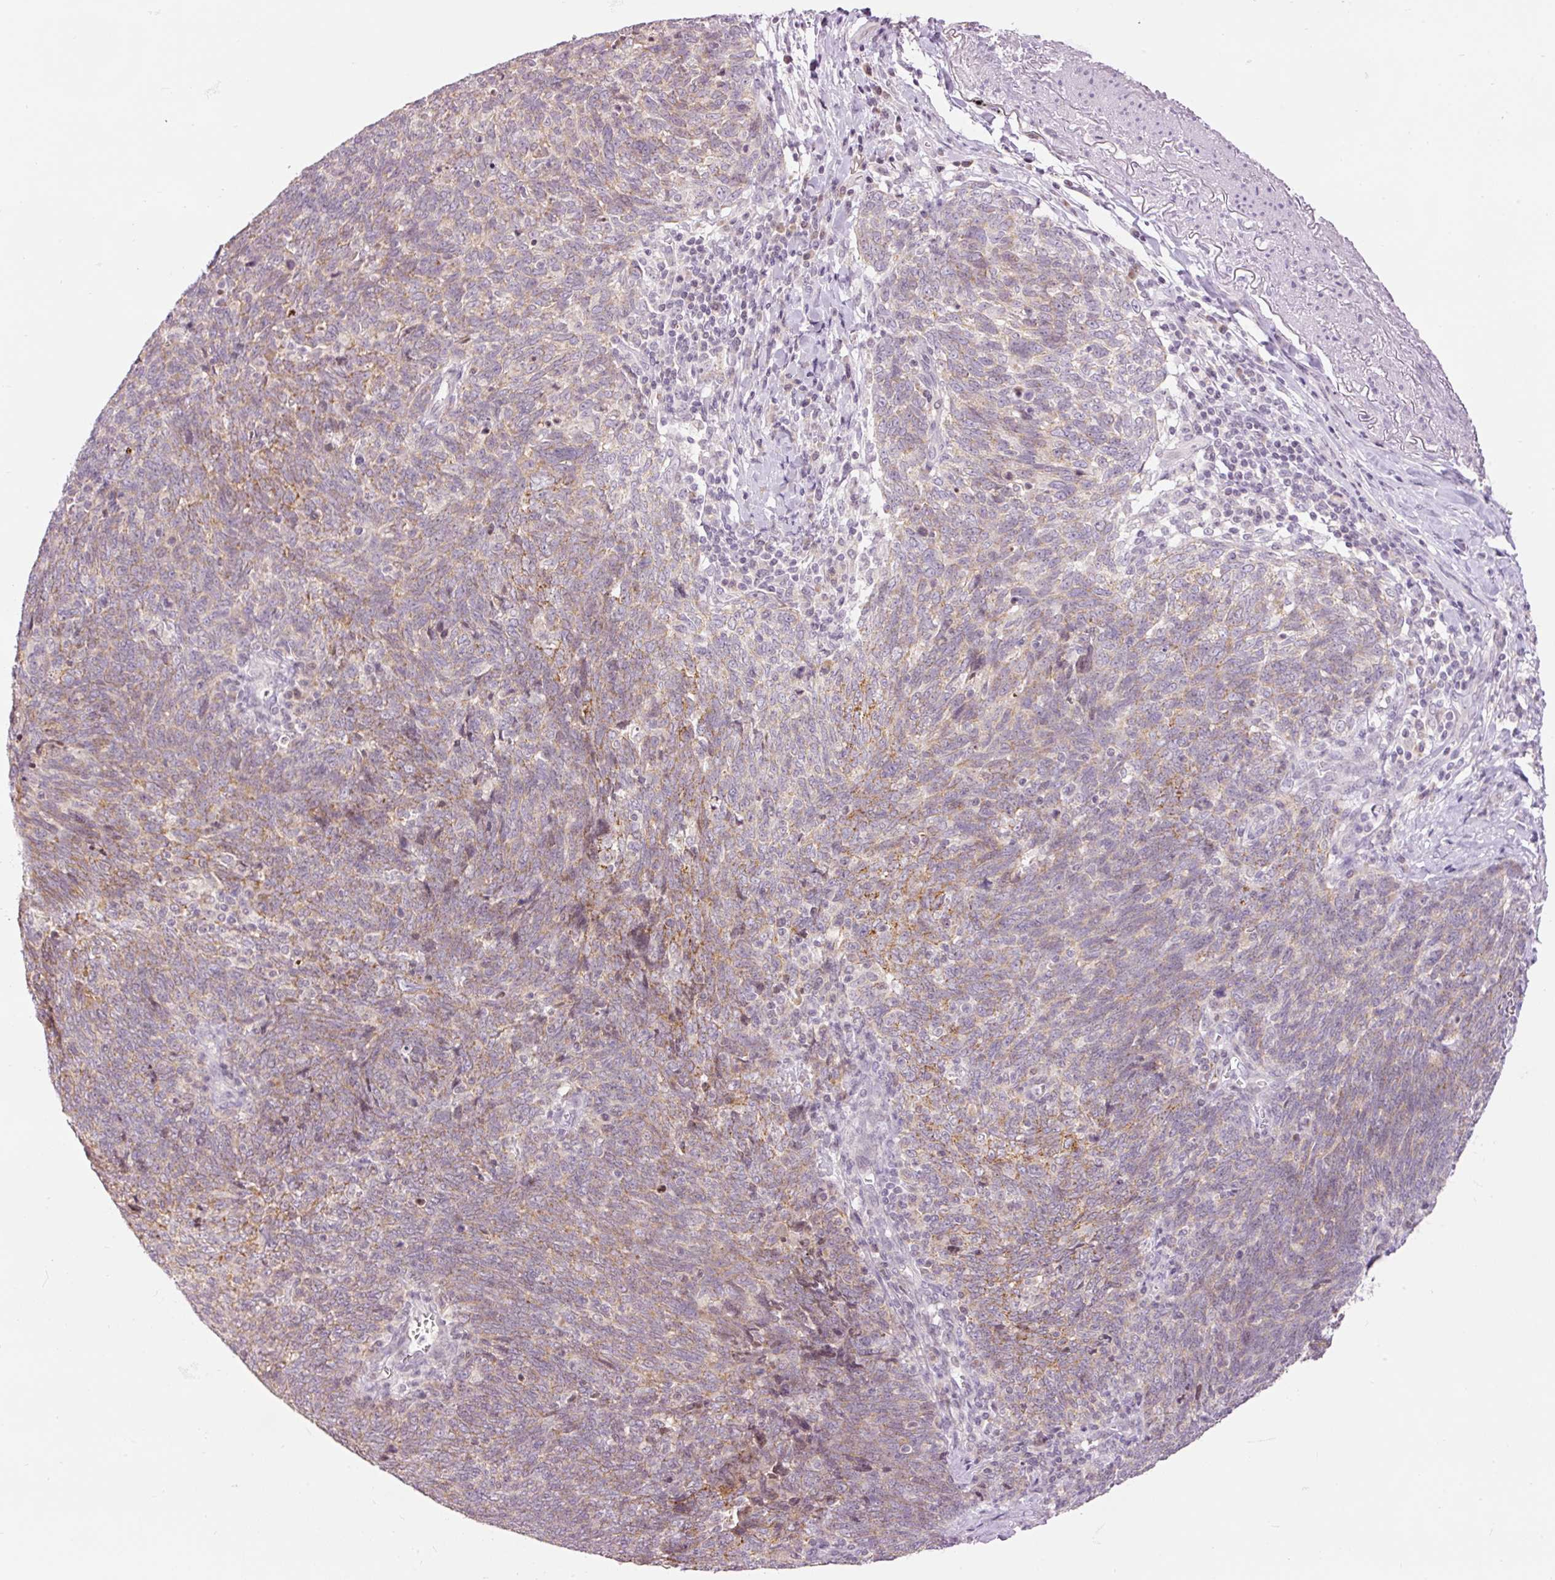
{"staining": {"intensity": "weak", "quantity": "25%-75%", "location": "cytoplasmic/membranous"}, "tissue": "lung cancer", "cell_type": "Tumor cells", "image_type": "cancer", "snomed": [{"axis": "morphology", "description": "Squamous cell carcinoma, NOS"}, {"axis": "topography", "description": "Lung"}], "caption": "Lung squamous cell carcinoma stained with a brown dye displays weak cytoplasmic/membranous positive staining in about 25%-75% of tumor cells.", "gene": "ABHD11", "patient": {"sex": "female", "age": 72}}